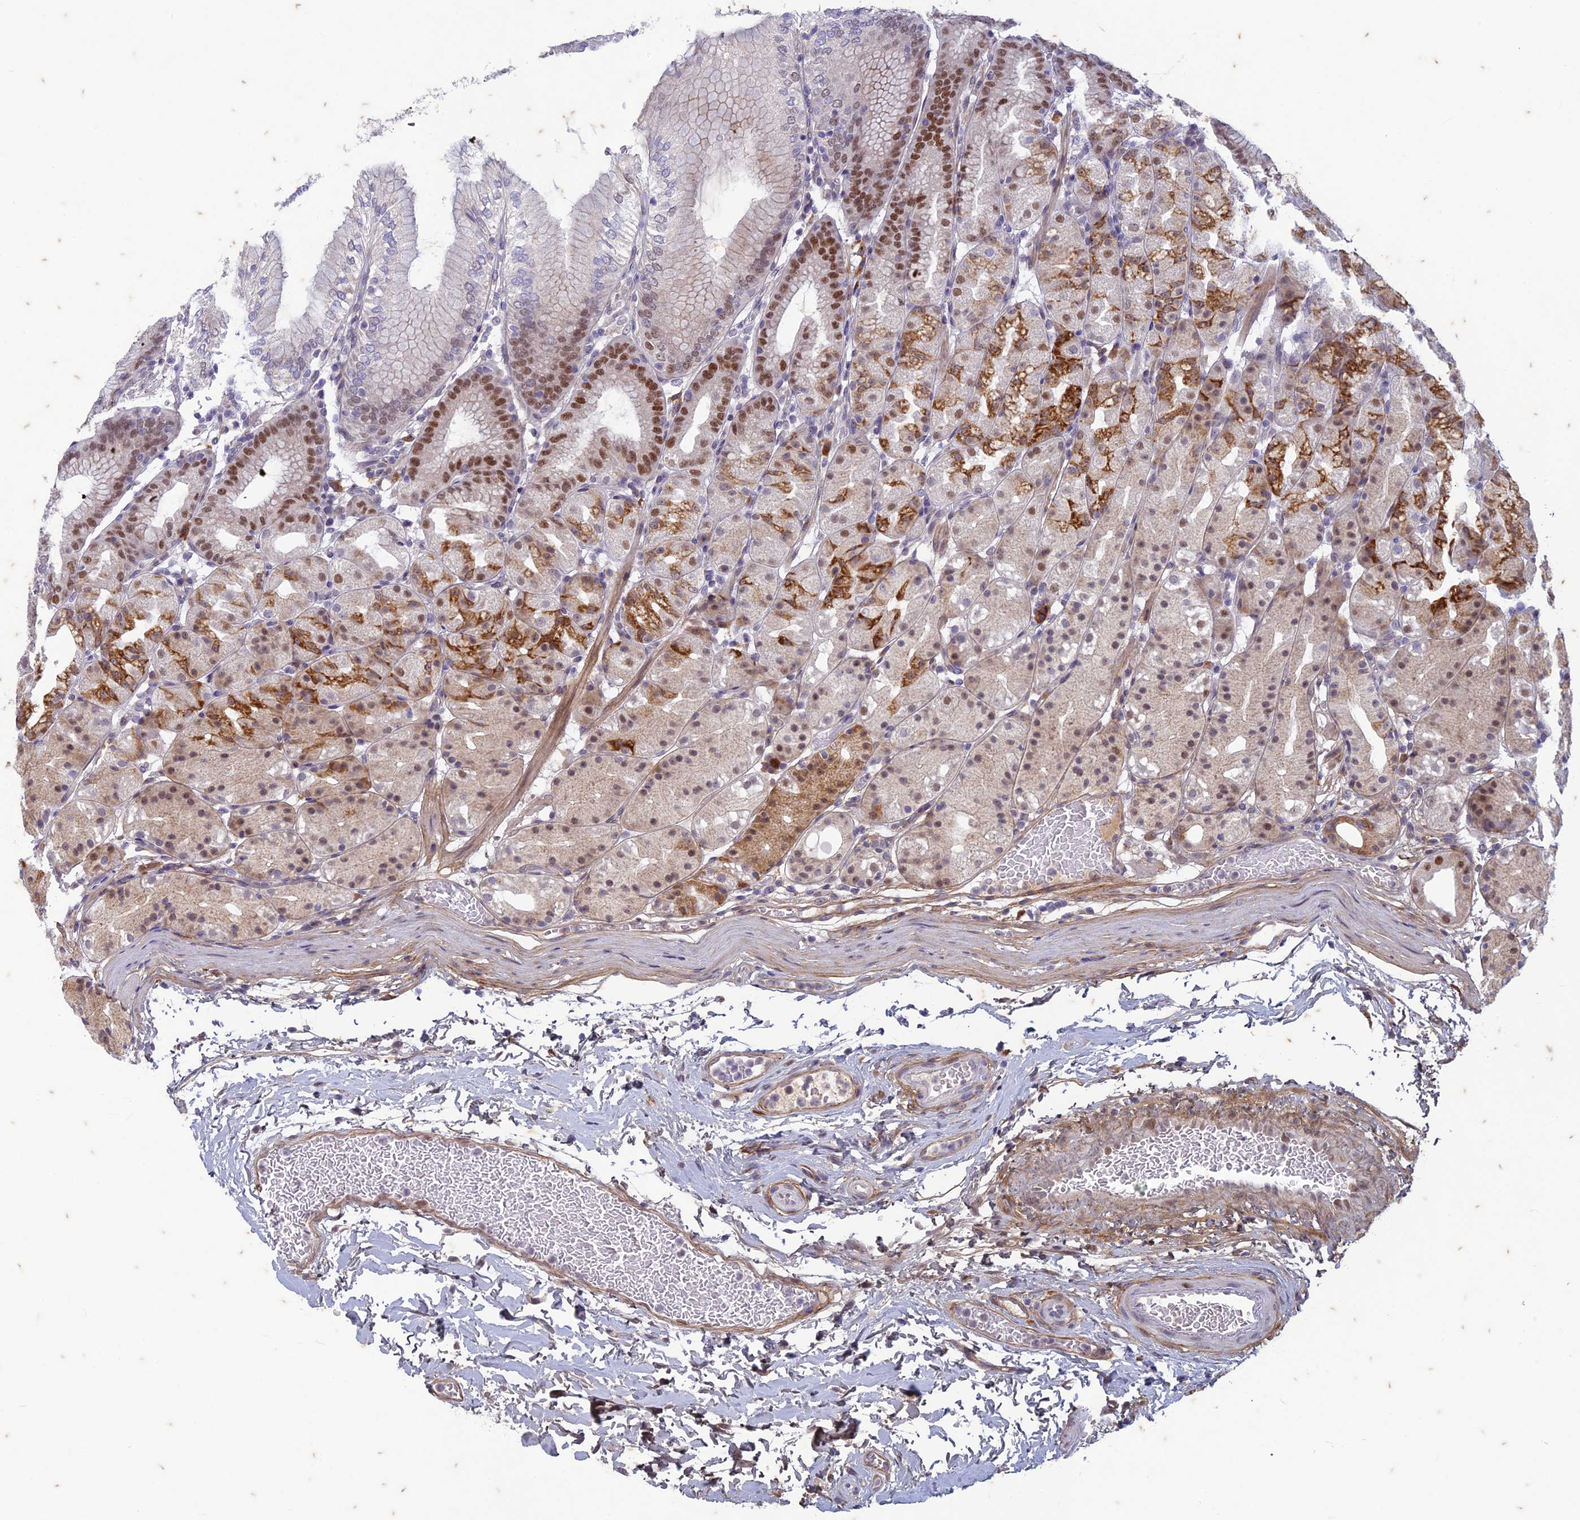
{"staining": {"intensity": "moderate", "quantity": ">75%", "location": "cytoplasmic/membranous,nuclear"}, "tissue": "stomach", "cell_type": "Glandular cells", "image_type": "normal", "snomed": [{"axis": "morphology", "description": "Normal tissue, NOS"}, {"axis": "topography", "description": "Stomach, upper"}], "caption": "Immunohistochemical staining of normal stomach exhibits moderate cytoplasmic/membranous,nuclear protein positivity in about >75% of glandular cells.", "gene": "PABPN1L", "patient": {"sex": "male", "age": 48}}